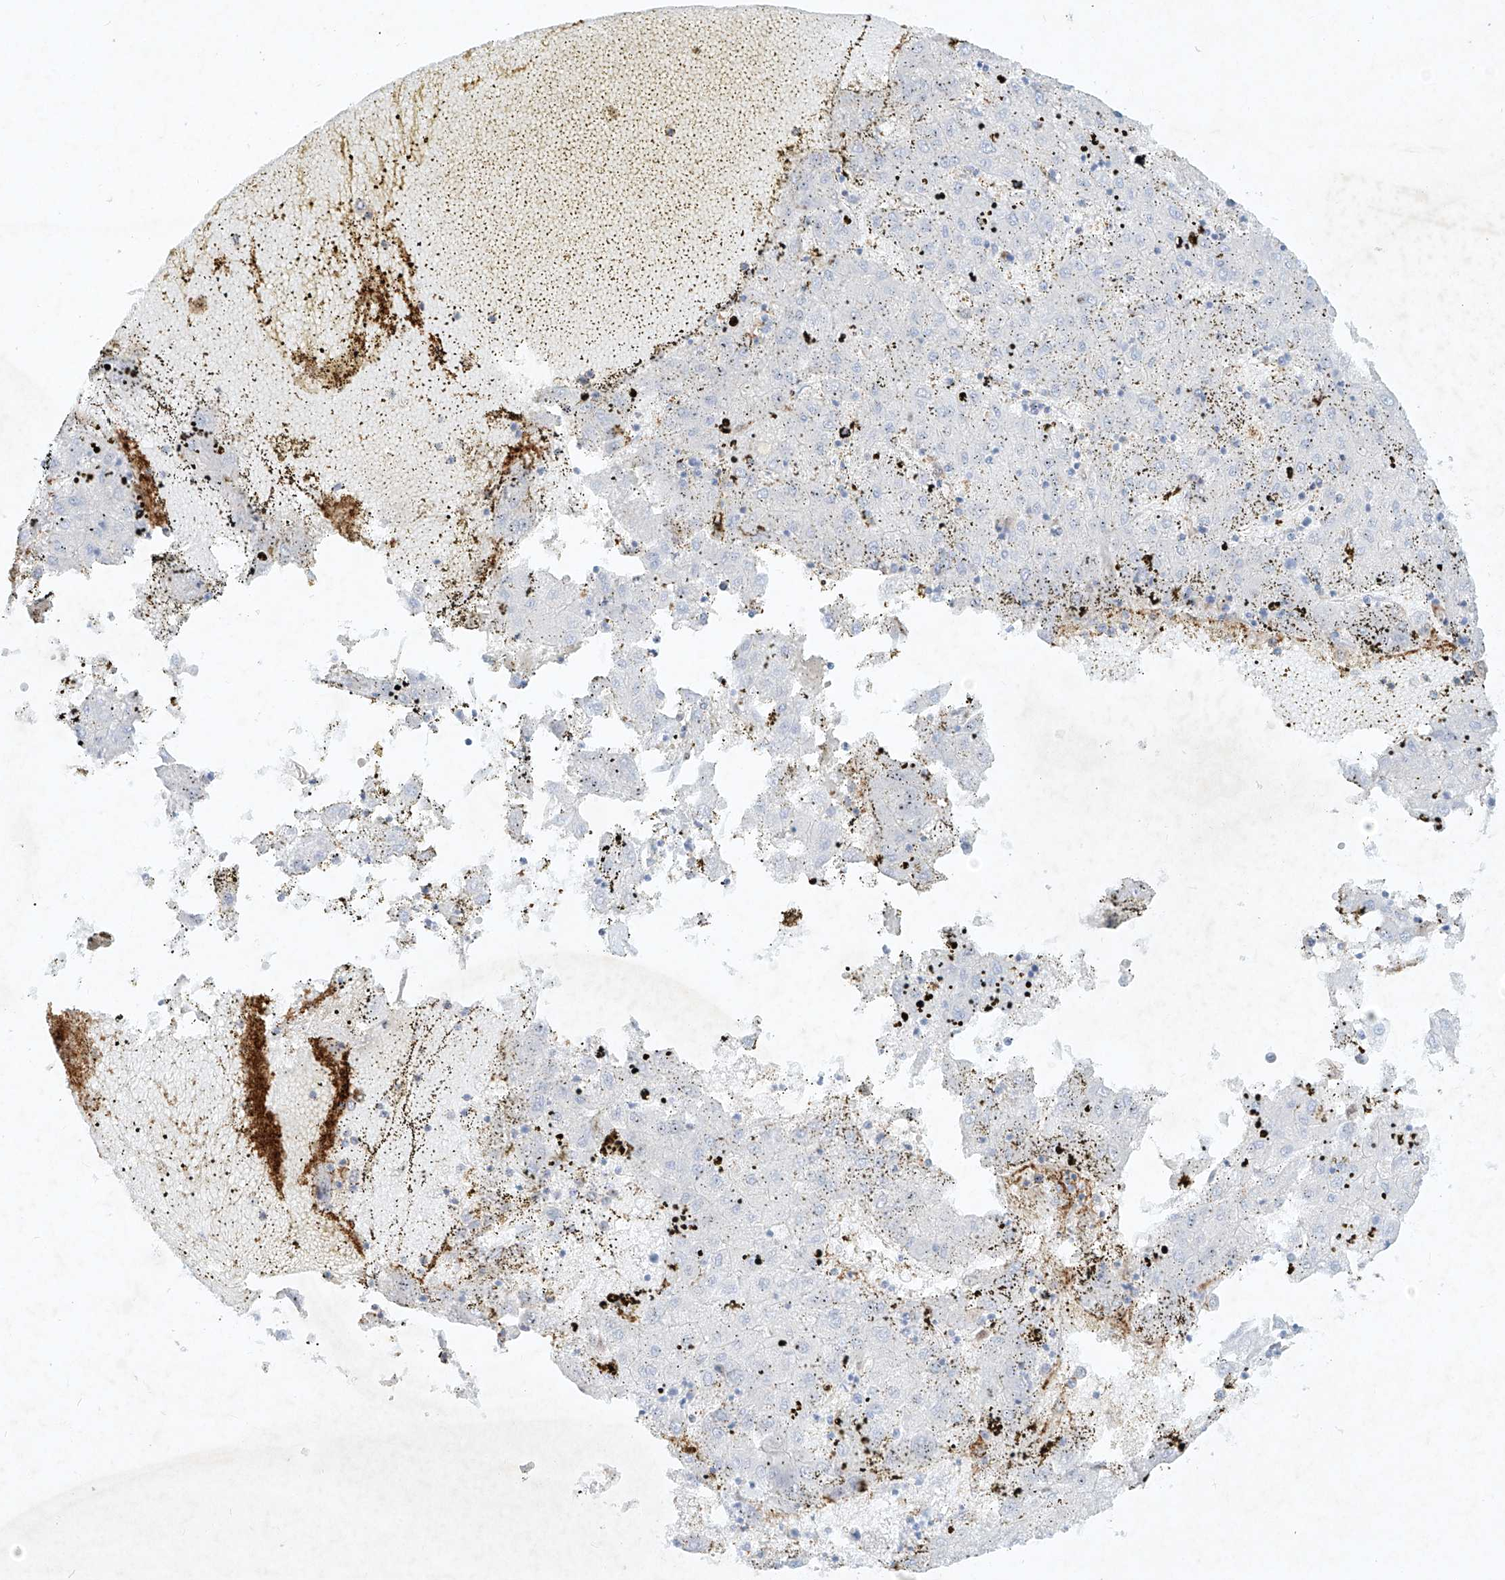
{"staining": {"intensity": "negative", "quantity": "none", "location": "none"}, "tissue": "liver cancer", "cell_type": "Tumor cells", "image_type": "cancer", "snomed": [{"axis": "morphology", "description": "Carcinoma, Hepatocellular, NOS"}, {"axis": "topography", "description": "Liver"}], "caption": "Tumor cells are negative for protein expression in human liver hepatocellular carcinoma.", "gene": "PLEK", "patient": {"sex": "male", "age": 72}}